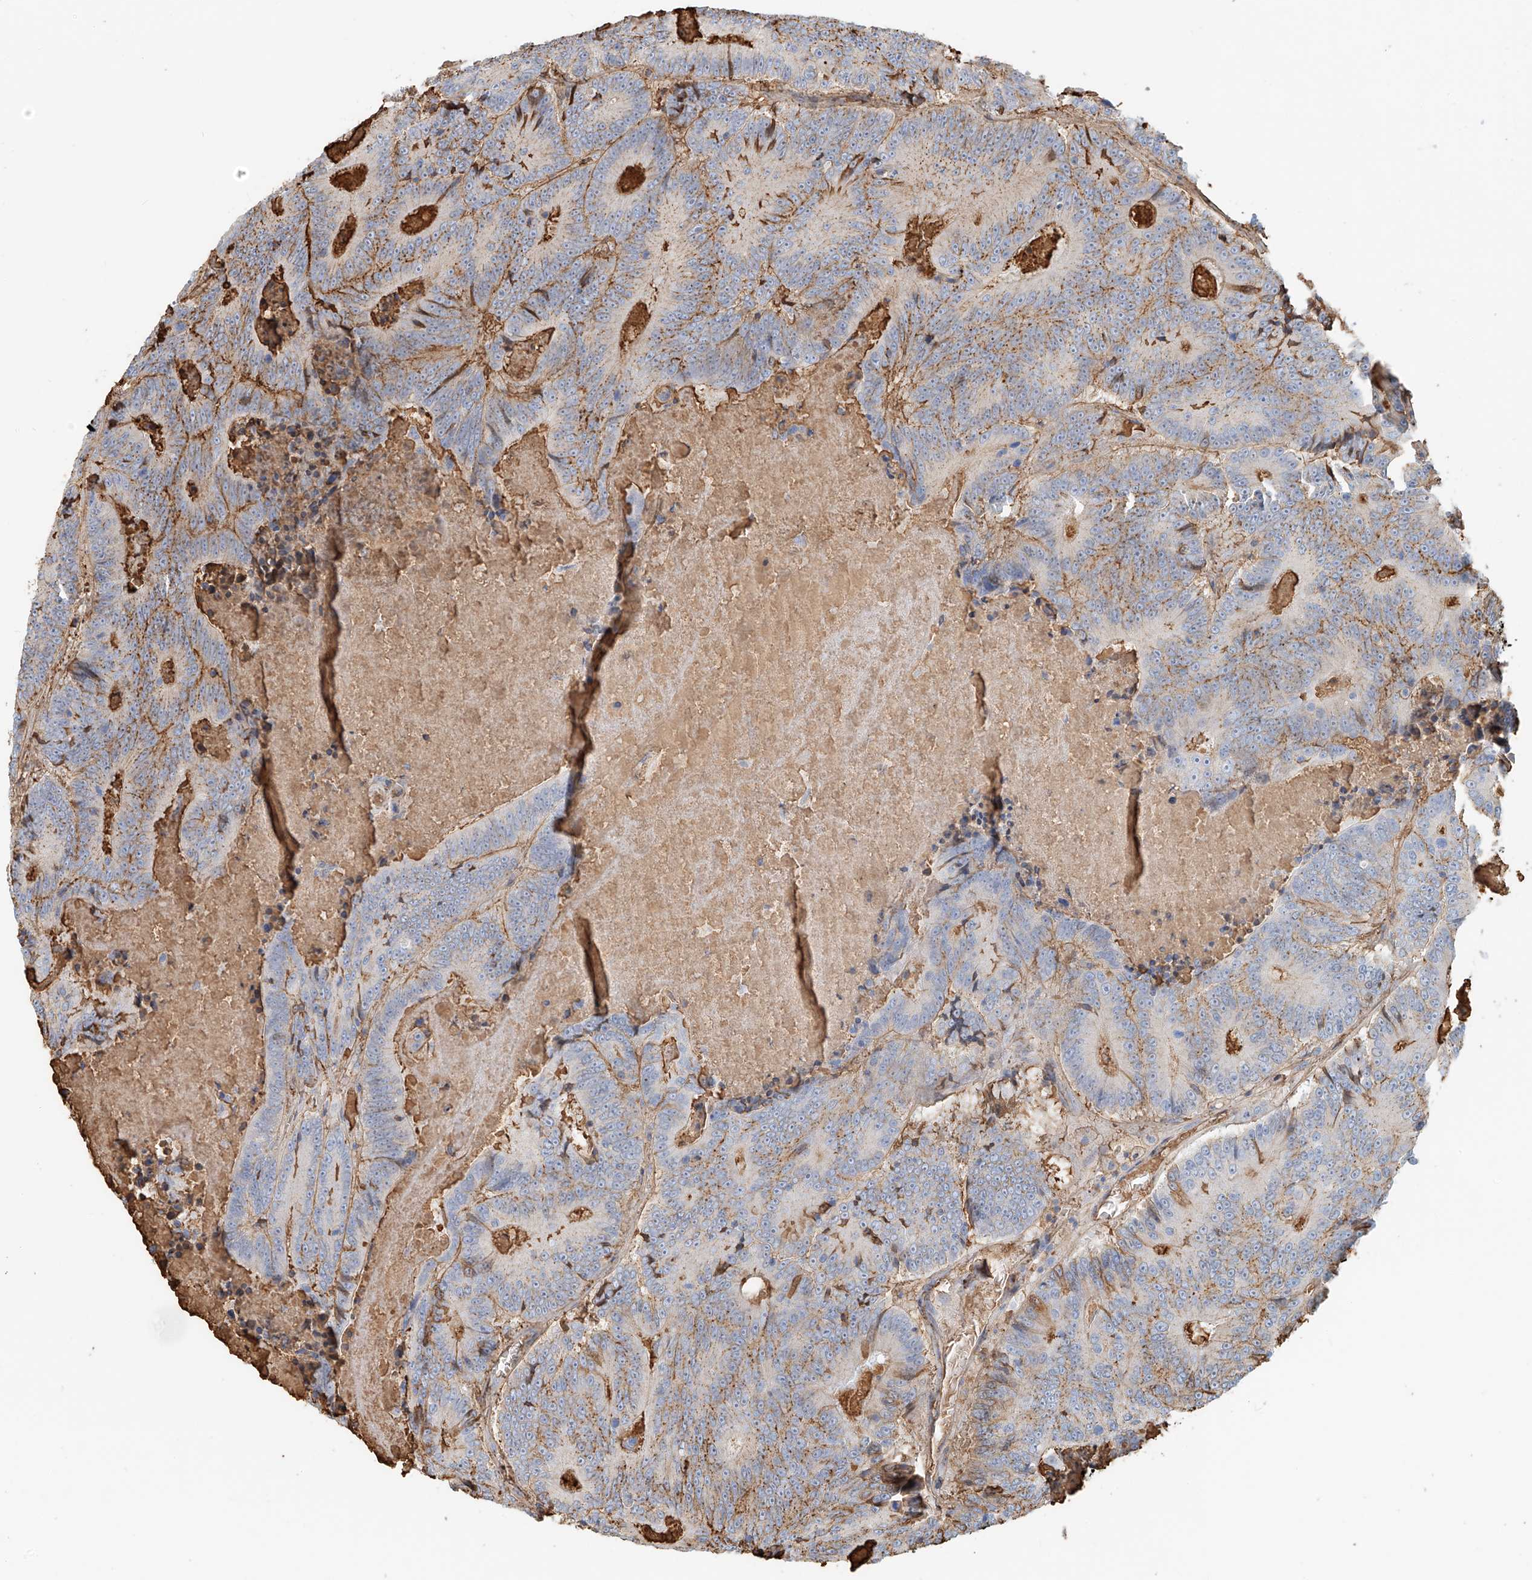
{"staining": {"intensity": "moderate", "quantity": "25%-75%", "location": "cytoplasmic/membranous"}, "tissue": "colorectal cancer", "cell_type": "Tumor cells", "image_type": "cancer", "snomed": [{"axis": "morphology", "description": "Adenocarcinoma, NOS"}, {"axis": "topography", "description": "Colon"}], "caption": "This histopathology image displays adenocarcinoma (colorectal) stained with IHC to label a protein in brown. The cytoplasmic/membranous of tumor cells show moderate positivity for the protein. Nuclei are counter-stained blue.", "gene": "ZFP30", "patient": {"sex": "male", "age": 83}}